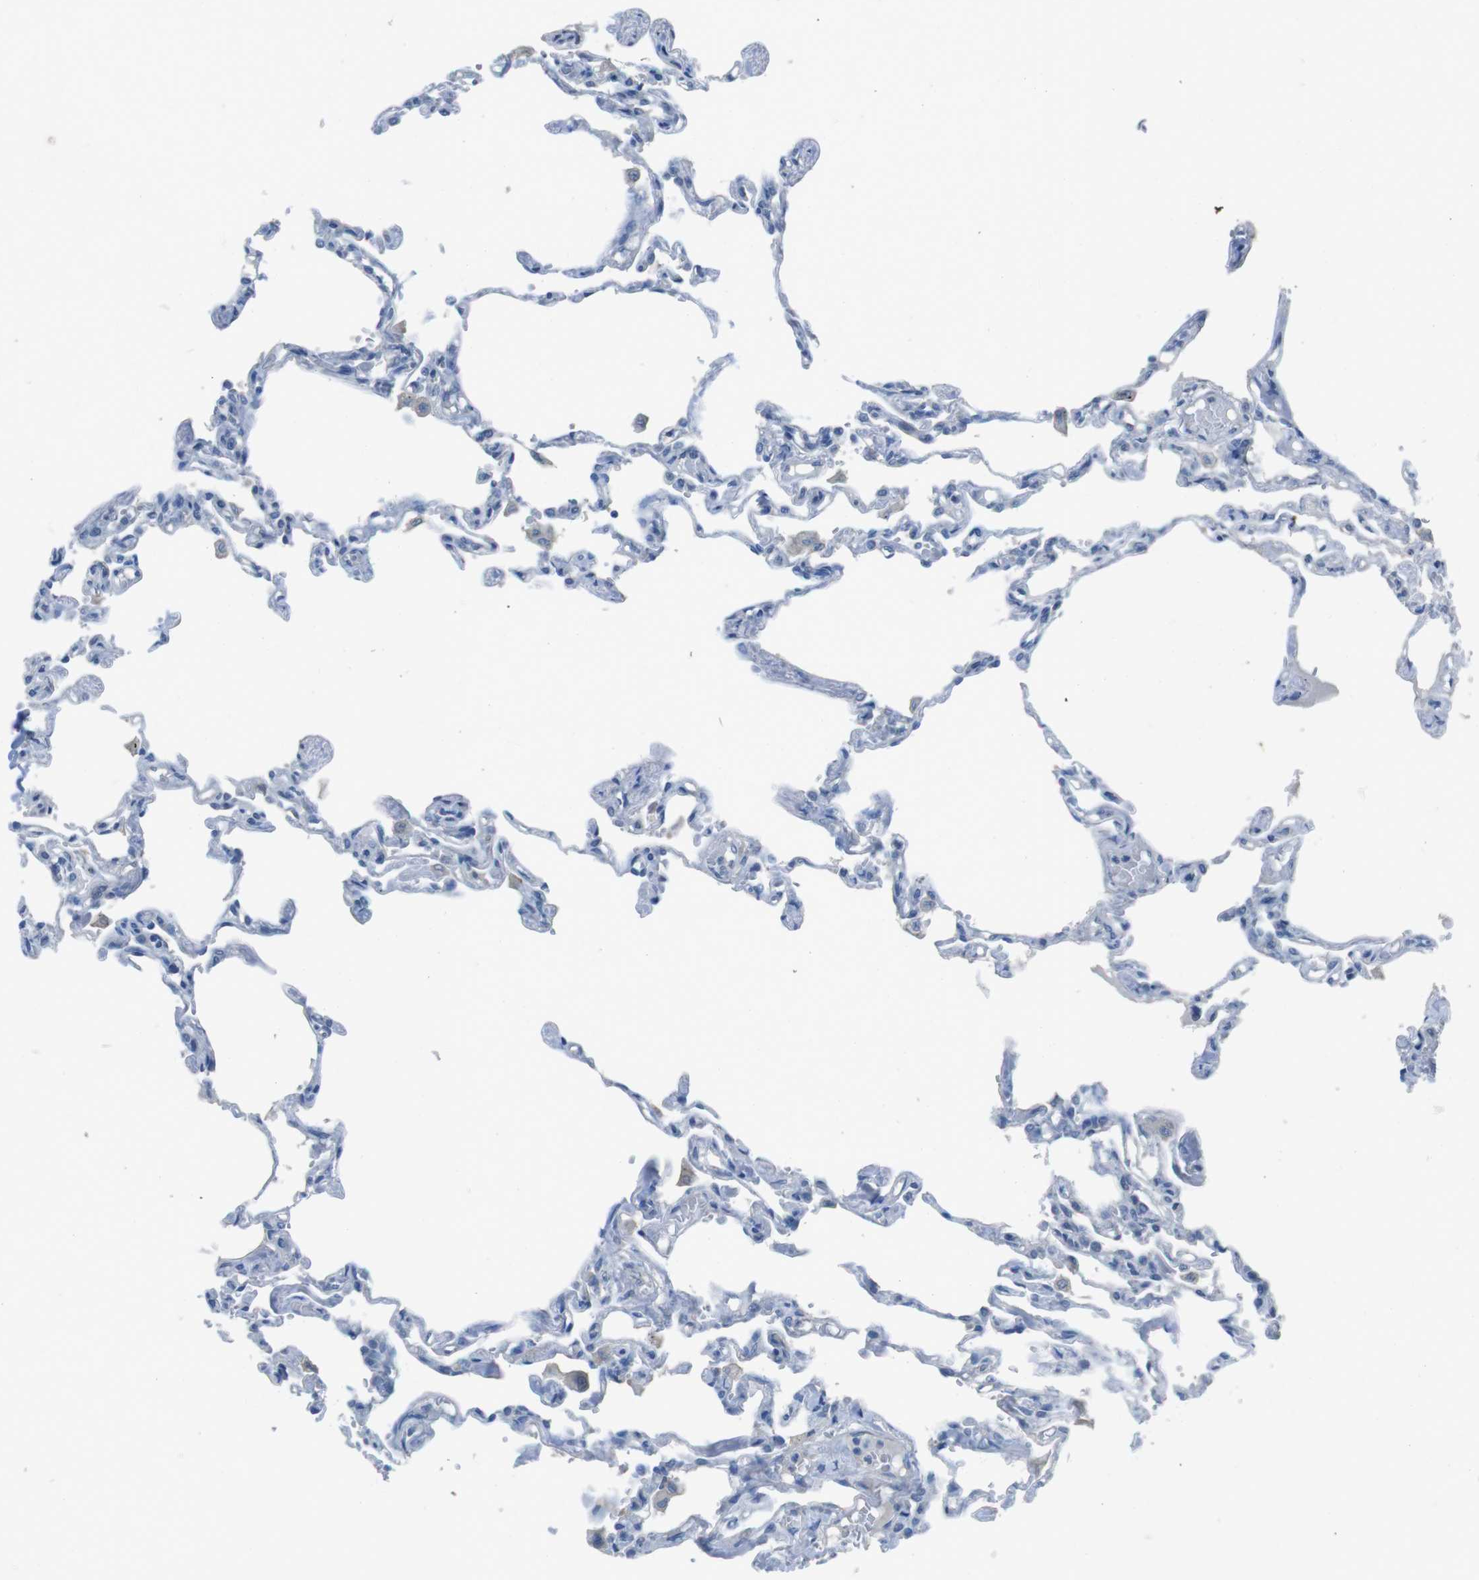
{"staining": {"intensity": "negative", "quantity": "none", "location": "none"}, "tissue": "lung", "cell_type": "Alveolar cells", "image_type": "normal", "snomed": [{"axis": "morphology", "description": "Normal tissue, NOS"}, {"axis": "topography", "description": "Lung"}], "caption": "Immunohistochemical staining of unremarkable human lung demonstrates no significant expression in alveolar cells. The staining is performed using DAB brown chromogen with nuclei counter-stained in using hematoxylin.", "gene": "CYP2C19", "patient": {"sex": "male", "age": 21}}